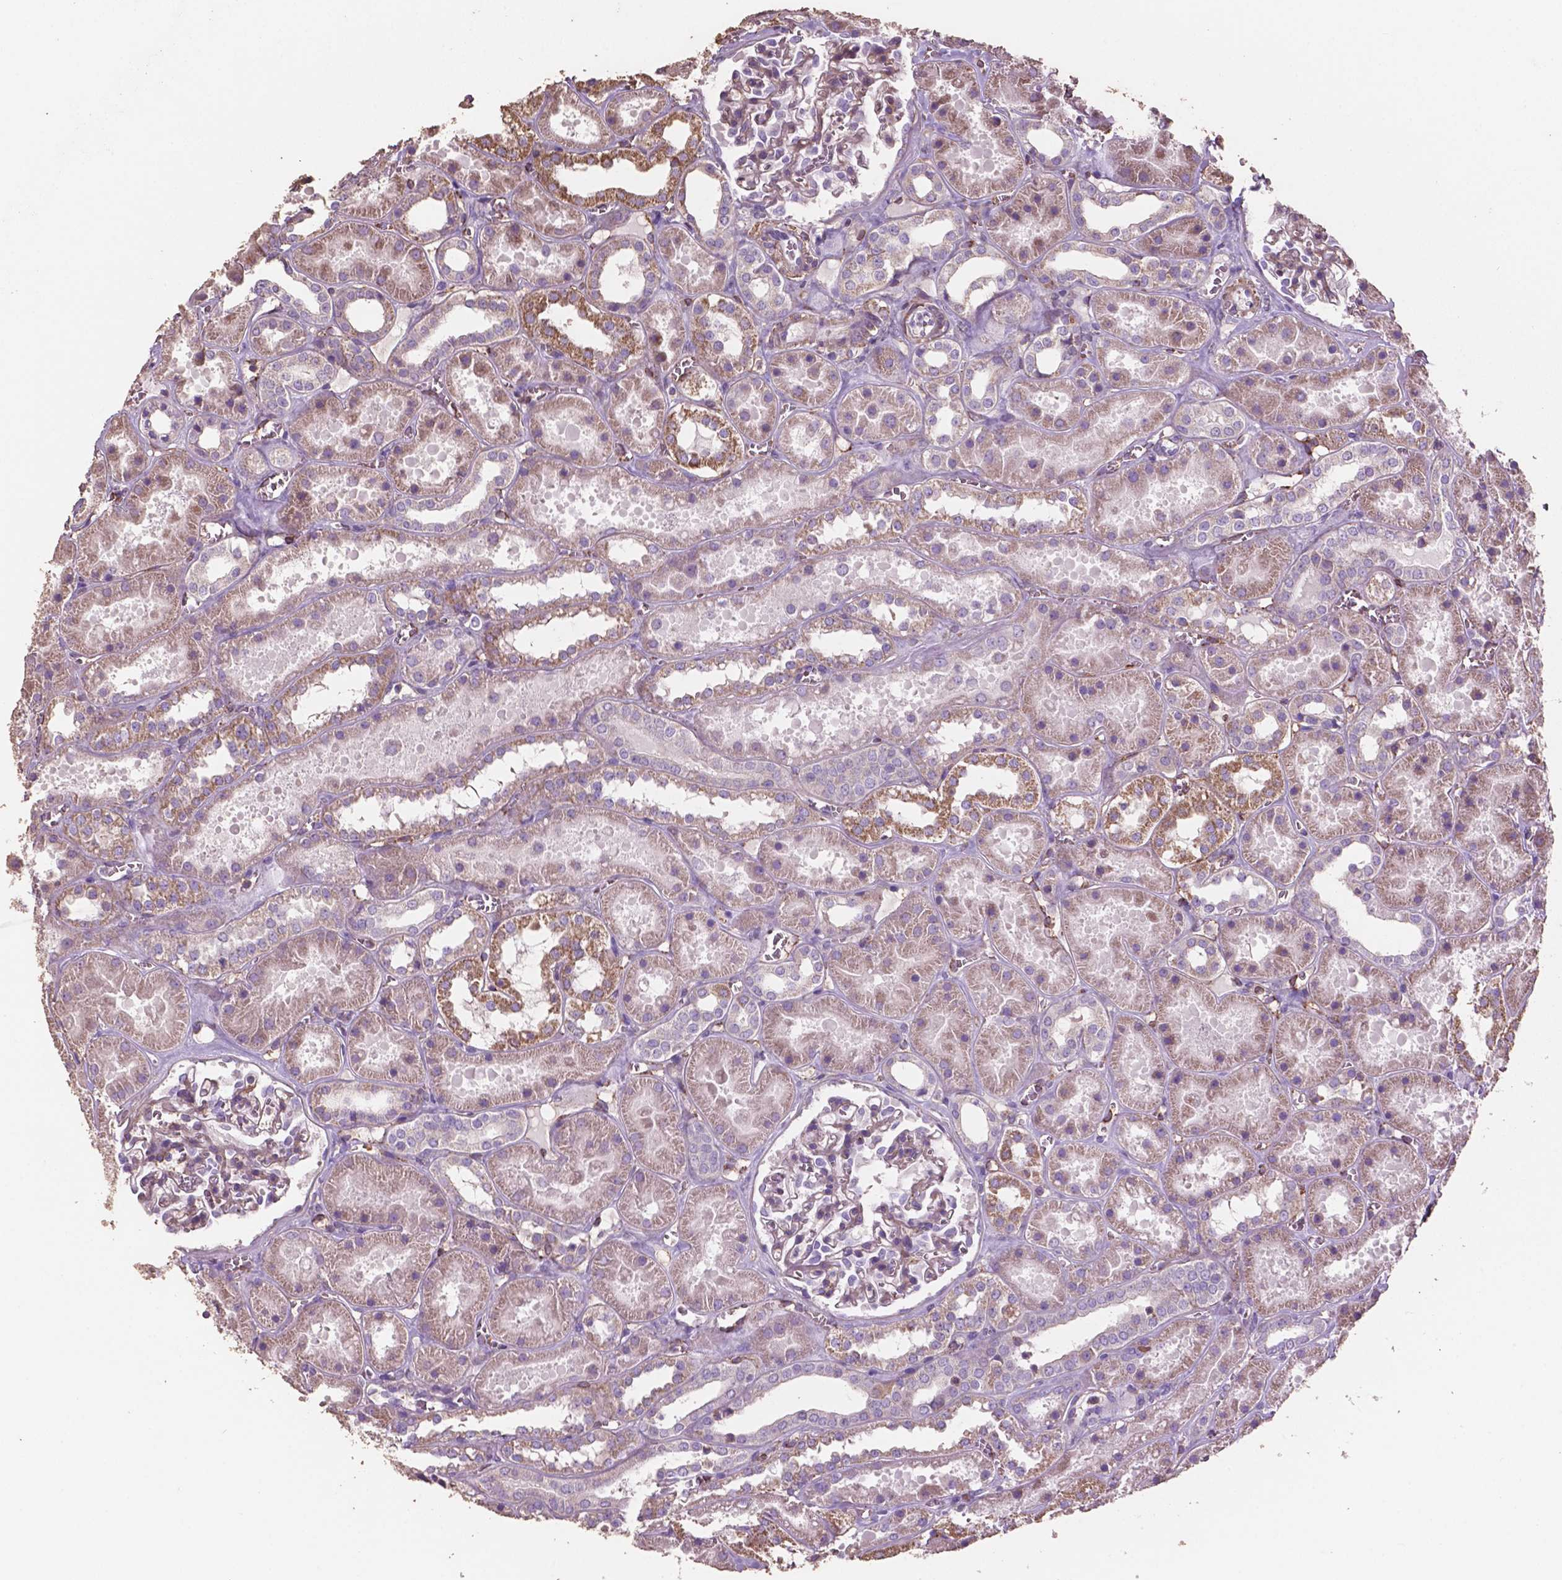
{"staining": {"intensity": "weak", "quantity": "<25%", "location": "cytoplasmic/membranous"}, "tissue": "kidney", "cell_type": "Cells in glomeruli", "image_type": "normal", "snomed": [{"axis": "morphology", "description": "Normal tissue, NOS"}, {"axis": "topography", "description": "Kidney"}], "caption": "A micrograph of kidney stained for a protein demonstrates no brown staining in cells in glomeruli. The staining was performed using DAB to visualize the protein expression in brown, while the nuclei were stained in blue with hematoxylin (Magnification: 20x).", "gene": "COMMD4", "patient": {"sex": "female", "age": 41}}